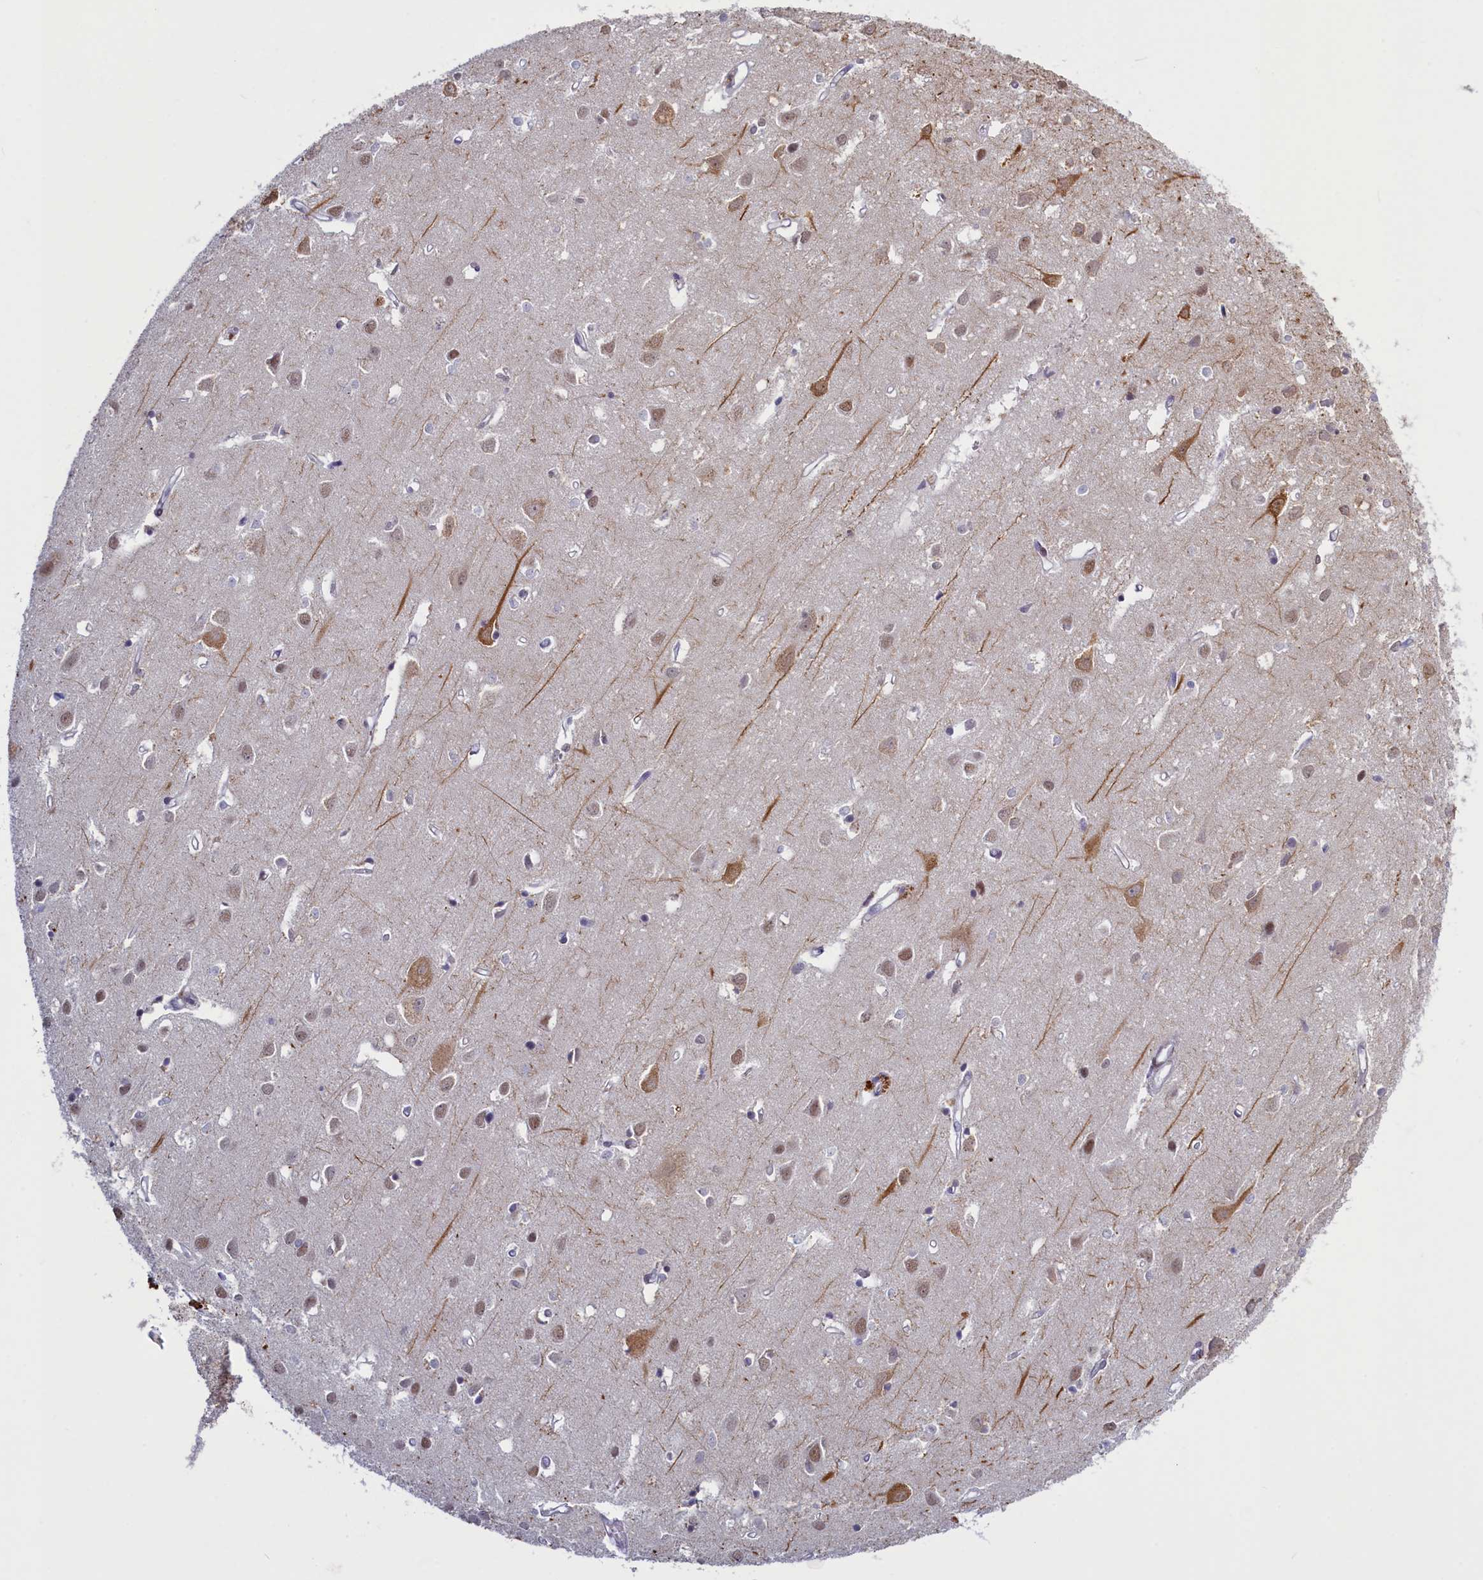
{"staining": {"intensity": "negative", "quantity": "none", "location": "none"}, "tissue": "cerebral cortex", "cell_type": "Endothelial cells", "image_type": "normal", "snomed": [{"axis": "morphology", "description": "Normal tissue, NOS"}, {"axis": "topography", "description": "Cerebral cortex"}], "caption": "IHC of normal human cerebral cortex reveals no expression in endothelial cells. Nuclei are stained in blue.", "gene": "ATF7IP2", "patient": {"sex": "female", "age": 64}}